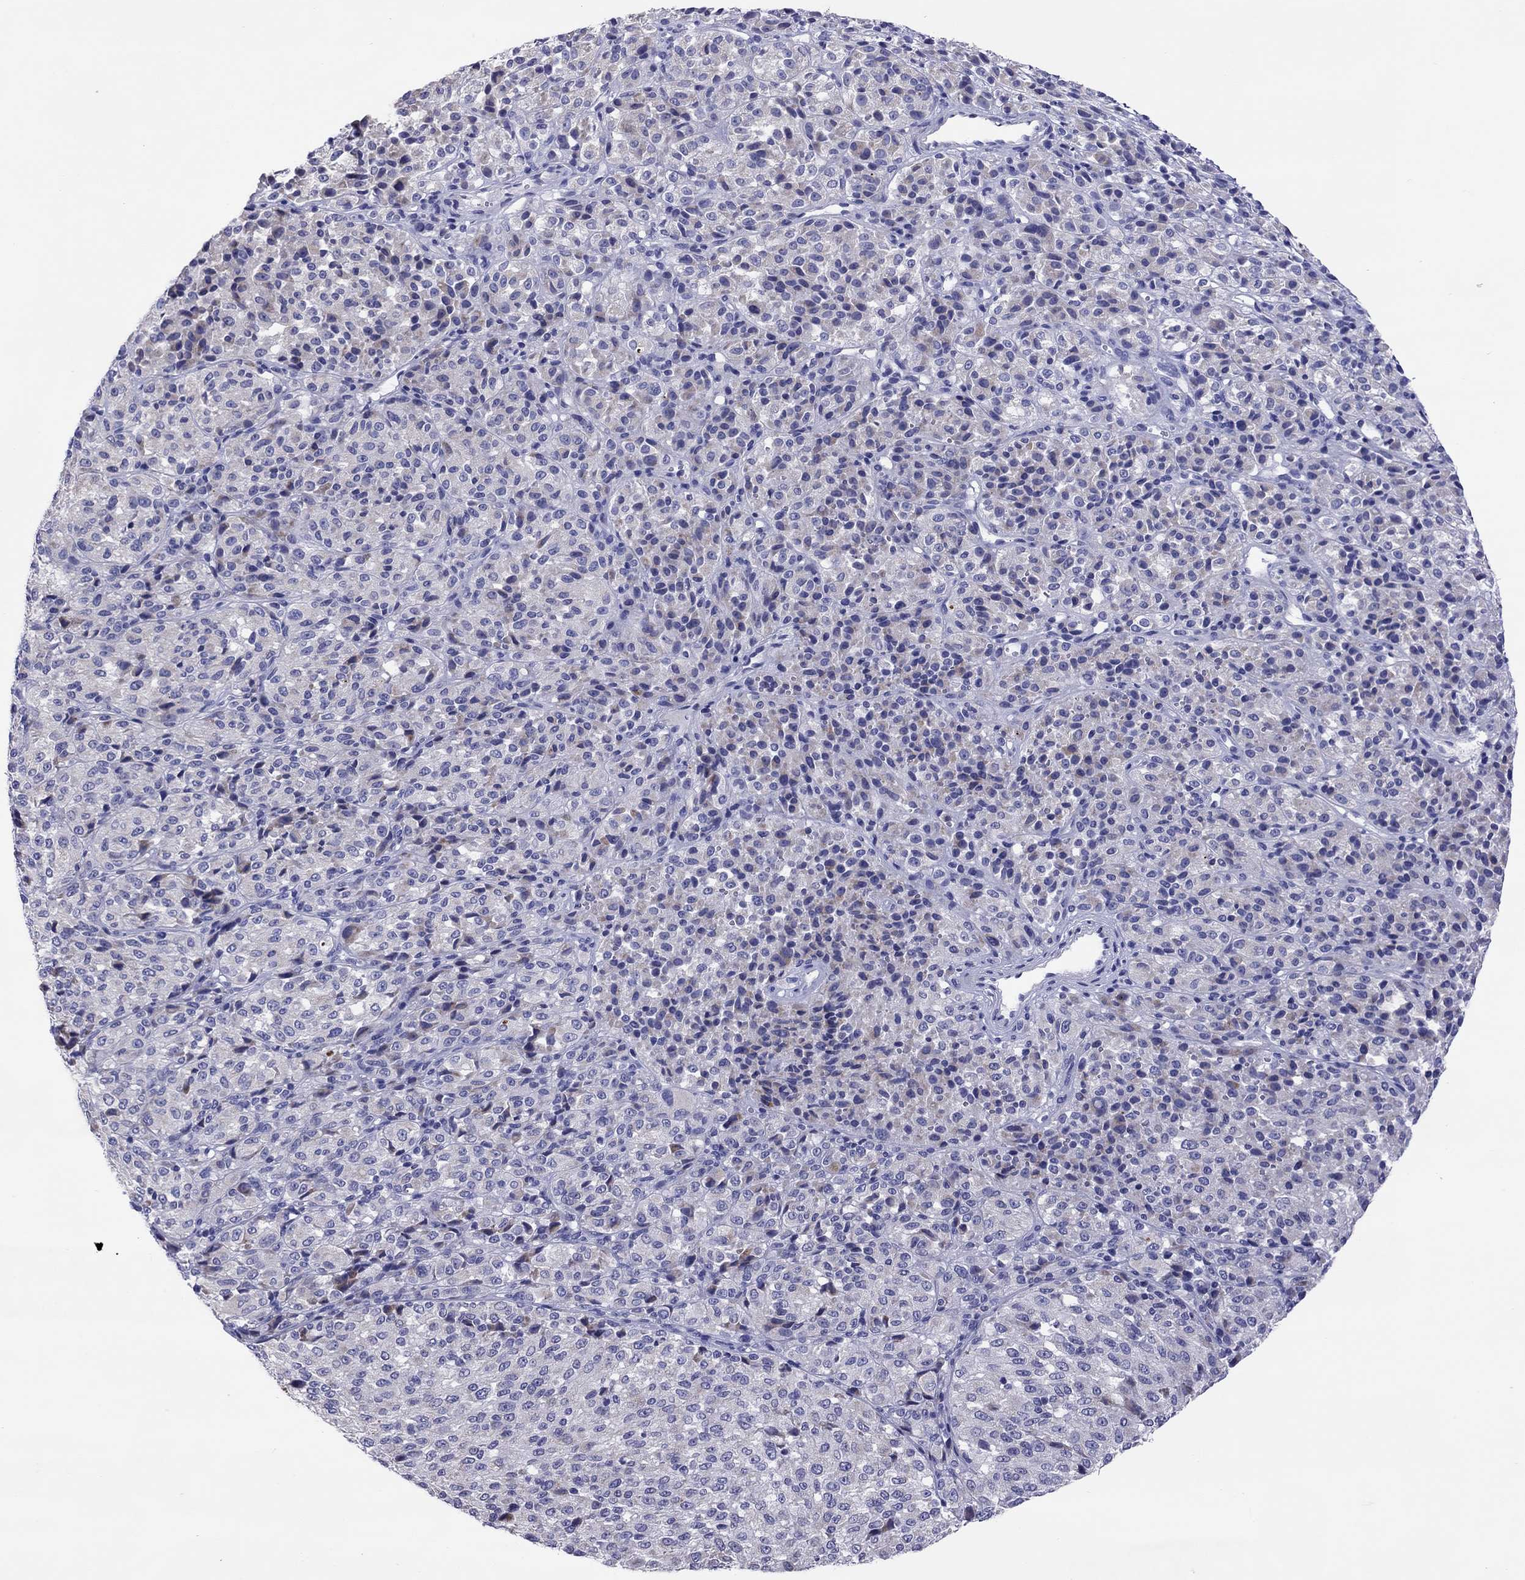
{"staining": {"intensity": "negative", "quantity": "none", "location": "none"}, "tissue": "melanoma", "cell_type": "Tumor cells", "image_type": "cancer", "snomed": [{"axis": "morphology", "description": "Malignant melanoma, Metastatic site"}, {"axis": "topography", "description": "Brain"}], "caption": "High magnification brightfield microscopy of melanoma stained with DAB (brown) and counterstained with hematoxylin (blue): tumor cells show no significant expression. The staining was performed using DAB to visualize the protein expression in brown, while the nuclei were stained in blue with hematoxylin (Magnification: 20x).", "gene": "COL9A1", "patient": {"sex": "female", "age": 56}}